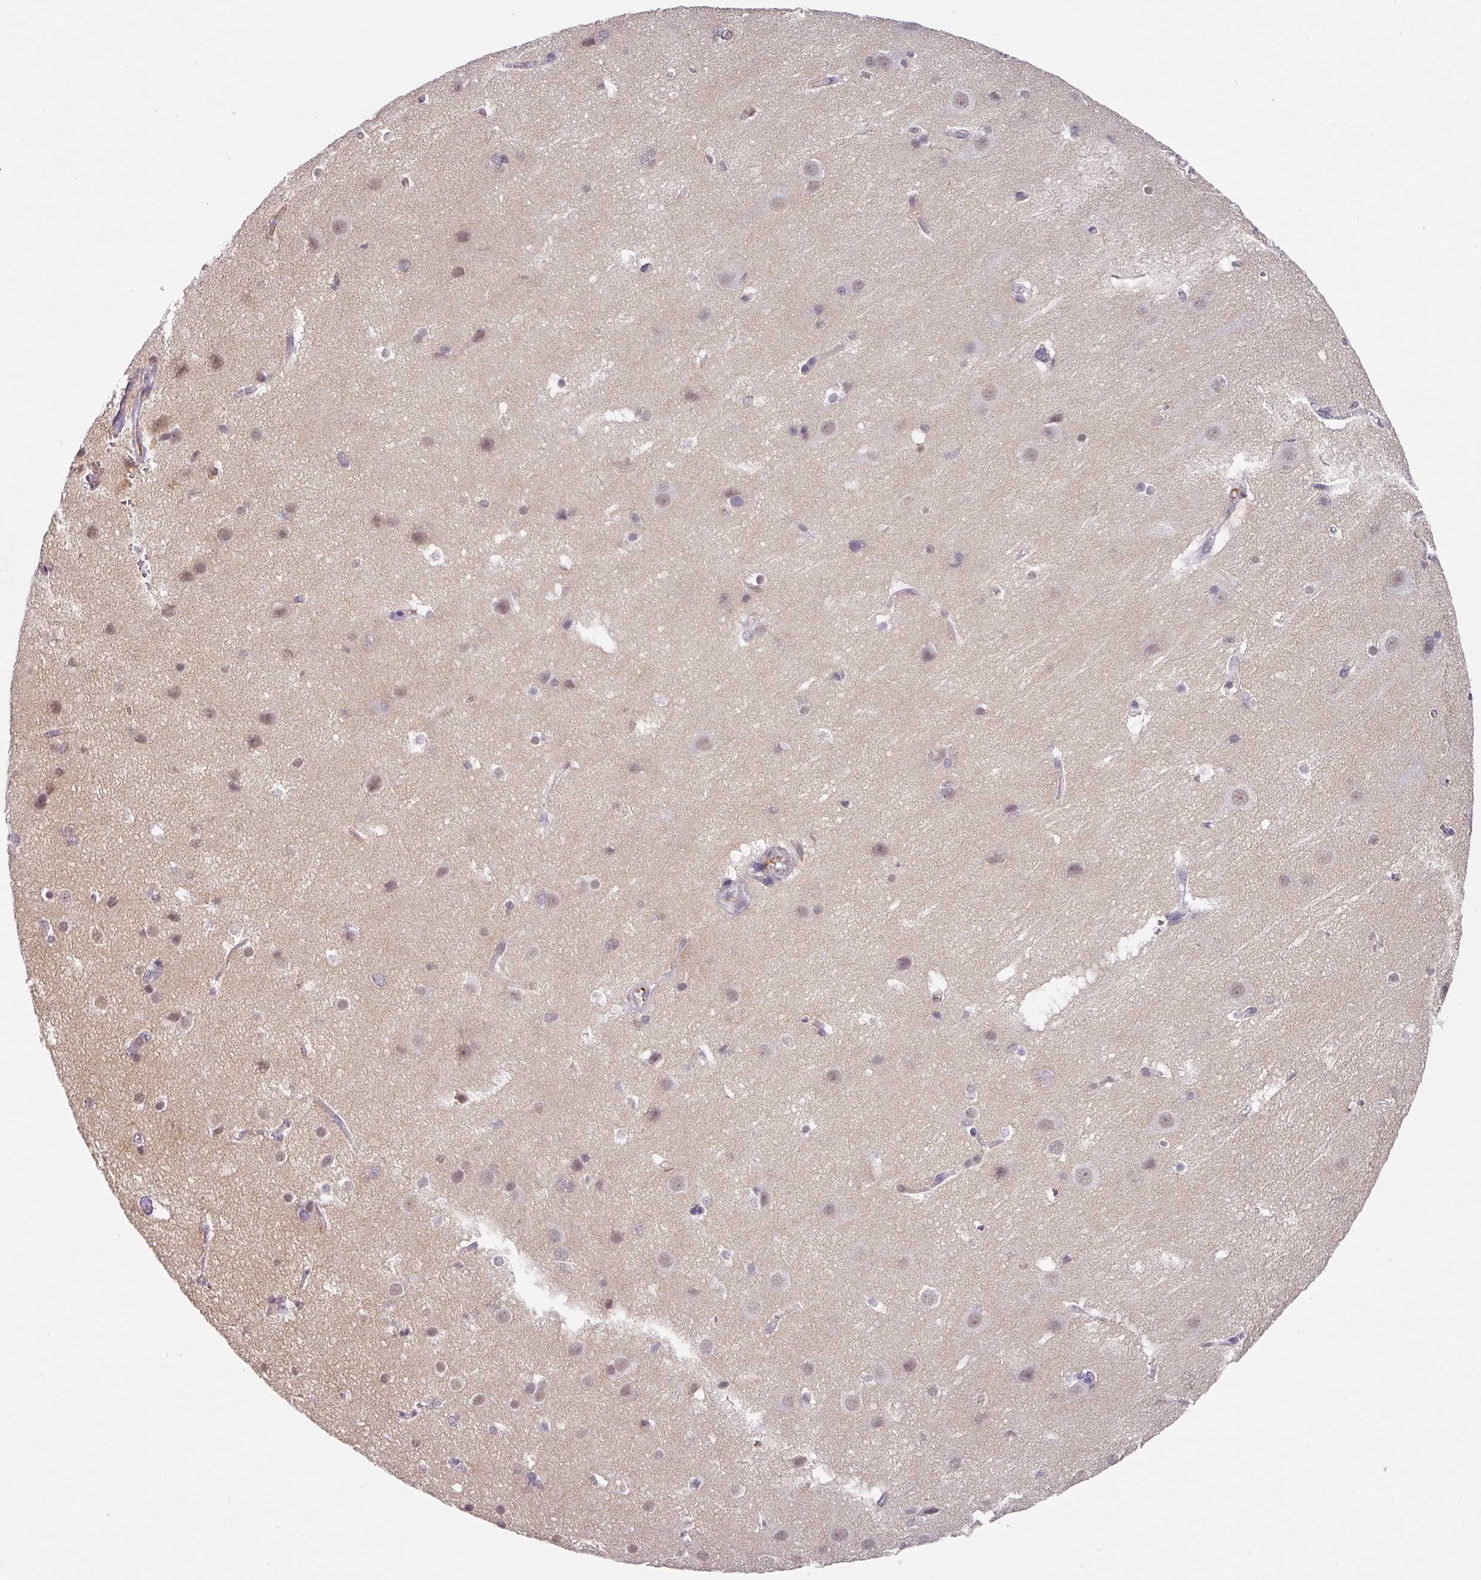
{"staining": {"intensity": "negative", "quantity": "none", "location": "none"}, "tissue": "cerebral cortex", "cell_type": "Endothelial cells", "image_type": "normal", "snomed": [{"axis": "morphology", "description": "Normal tissue, NOS"}, {"axis": "topography", "description": "Cerebral cortex"}], "caption": "A photomicrograph of cerebral cortex stained for a protein displays no brown staining in endothelial cells.", "gene": "C1QB", "patient": {"sex": "male", "age": 37}}